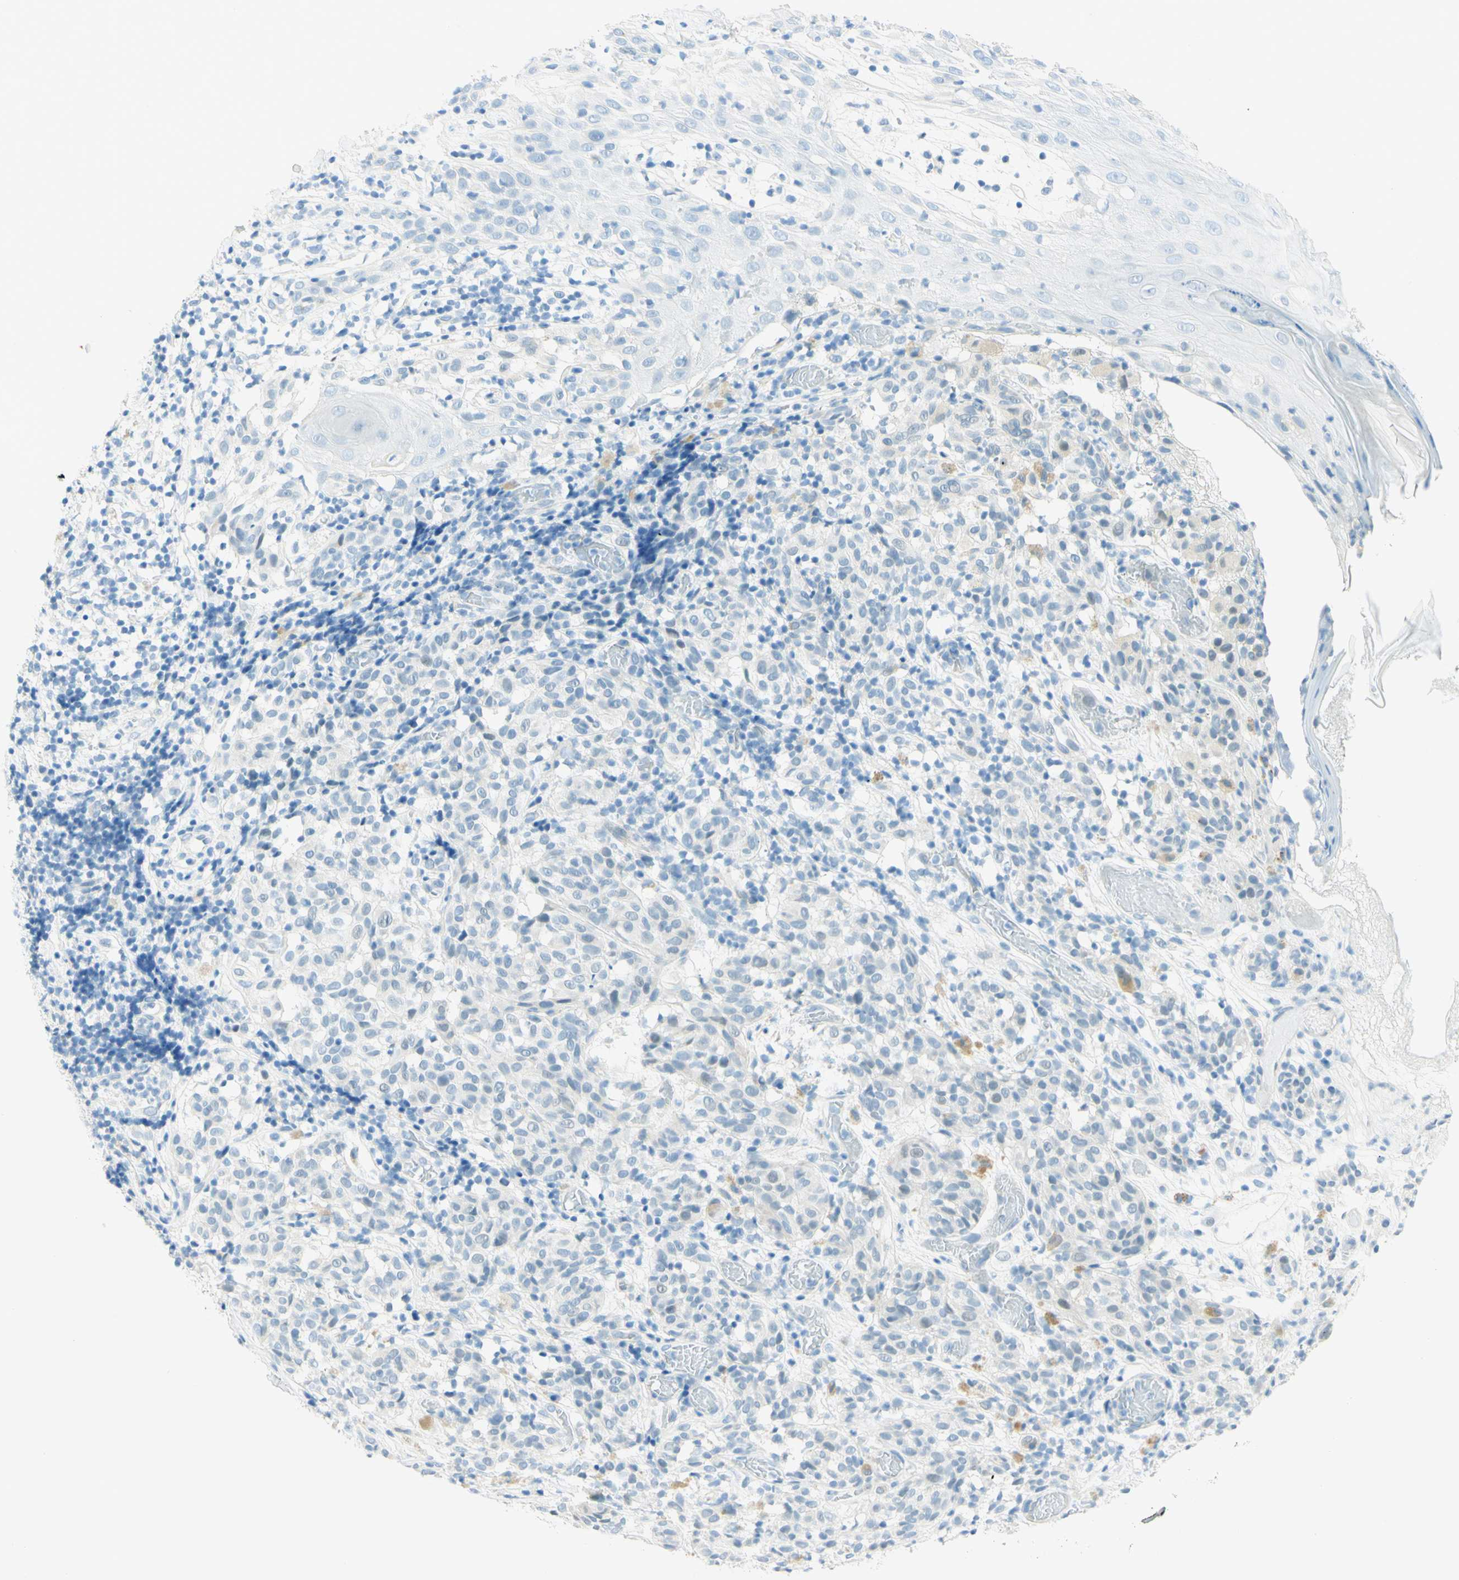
{"staining": {"intensity": "negative", "quantity": "none", "location": "none"}, "tissue": "melanoma", "cell_type": "Tumor cells", "image_type": "cancer", "snomed": [{"axis": "morphology", "description": "Malignant melanoma, NOS"}, {"axis": "topography", "description": "Skin"}], "caption": "Protein analysis of malignant melanoma reveals no significant staining in tumor cells.", "gene": "TMEM132D", "patient": {"sex": "female", "age": 46}}